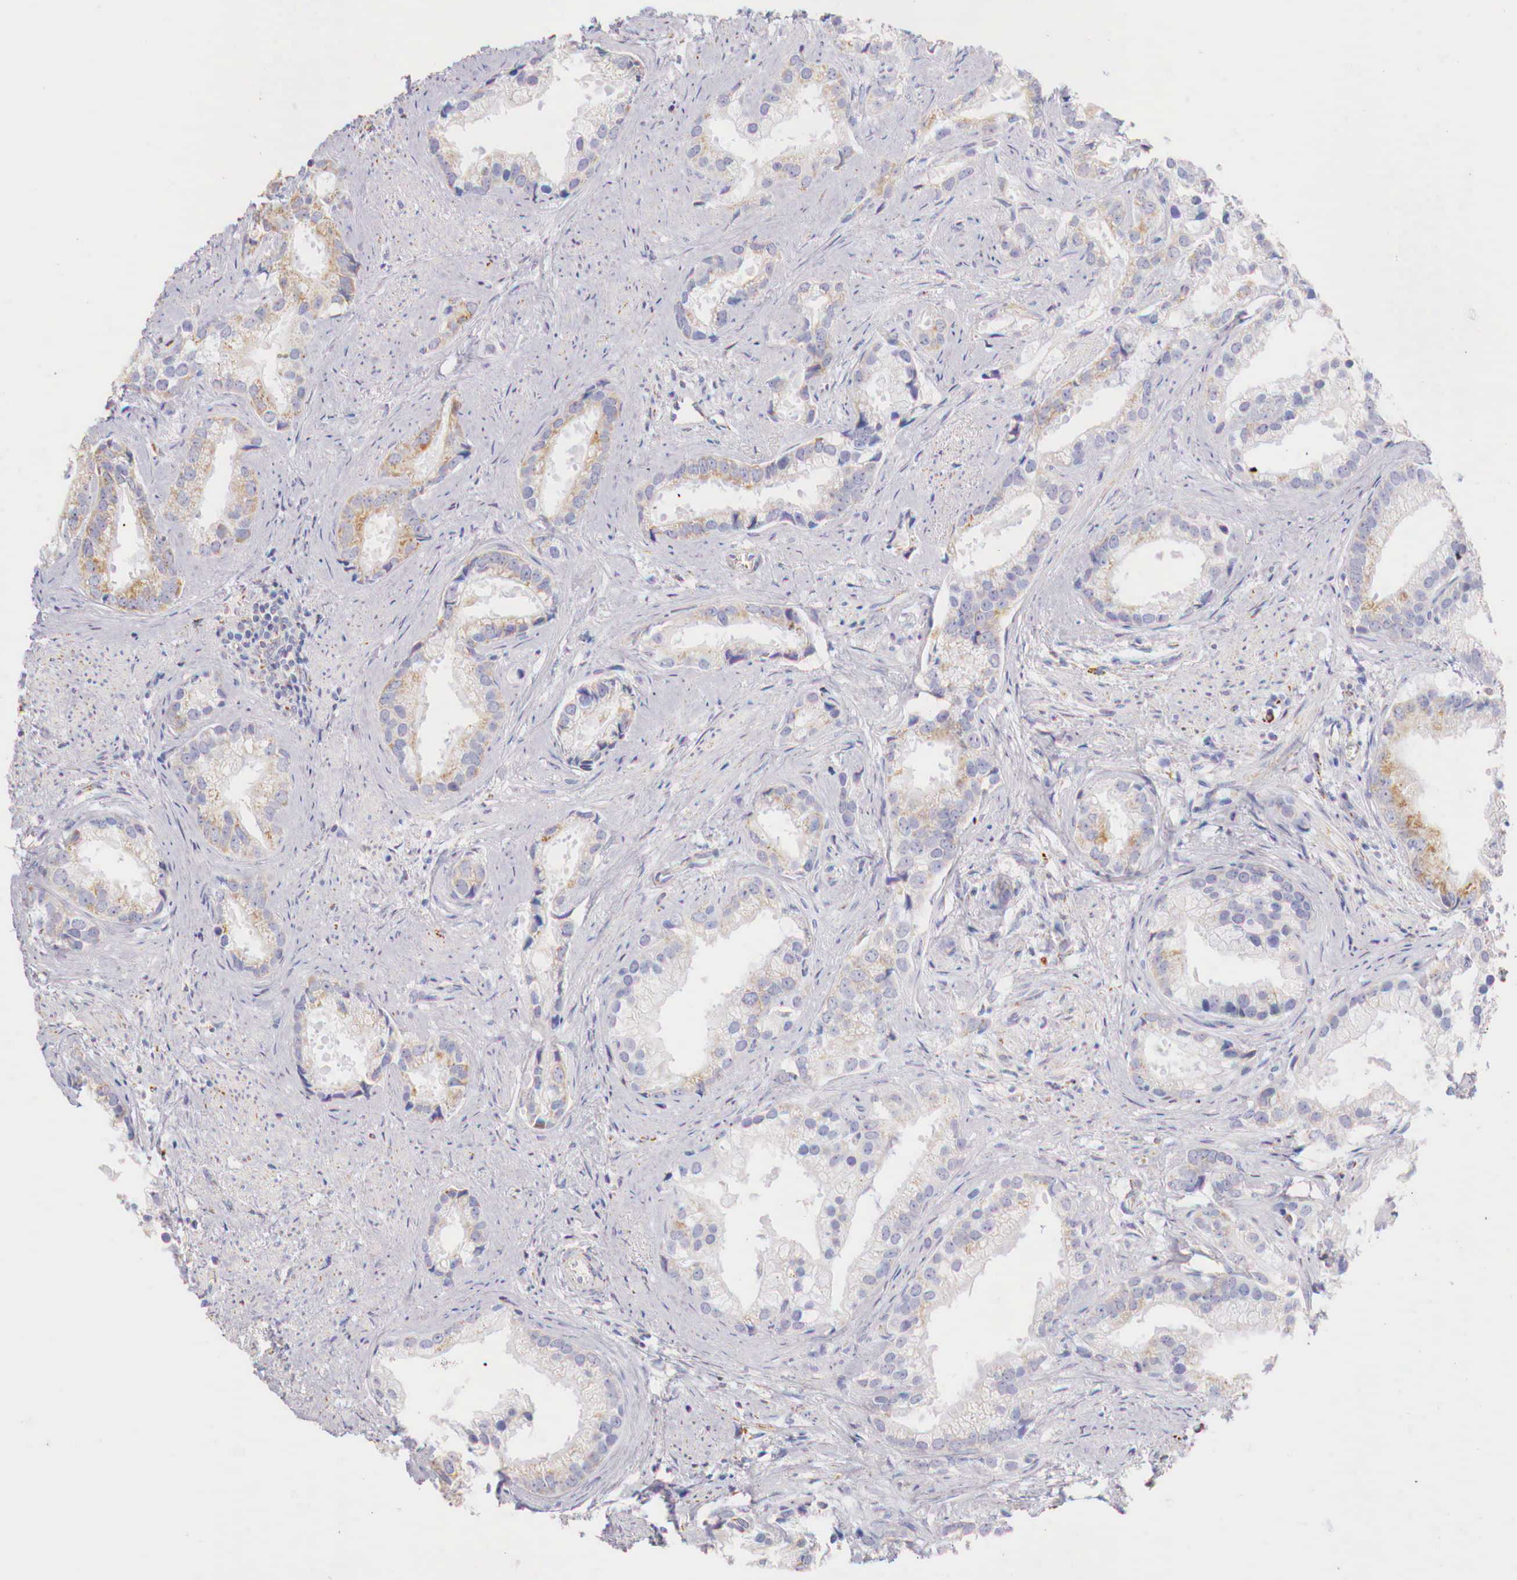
{"staining": {"intensity": "weak", "quantity": "<25%", "location": "cytoplasmic/membranous"}, "tissue": "prostate cancer", "cell_type": "Tumor cells", "image_type": "cancer", "snomed": [{"axis": "morphology", "description": "Adenocarcinoma, Medium grade"}, {"axis": "topography", "description": "Prostate"}], "caption": "Immunohistochemistry photomicrograph of human prostate cancer stained for a protein (brown), which shows no expression in tumor cells.", "gene": "IDH3G", "patient": {"sex": "male", "age": 65}}